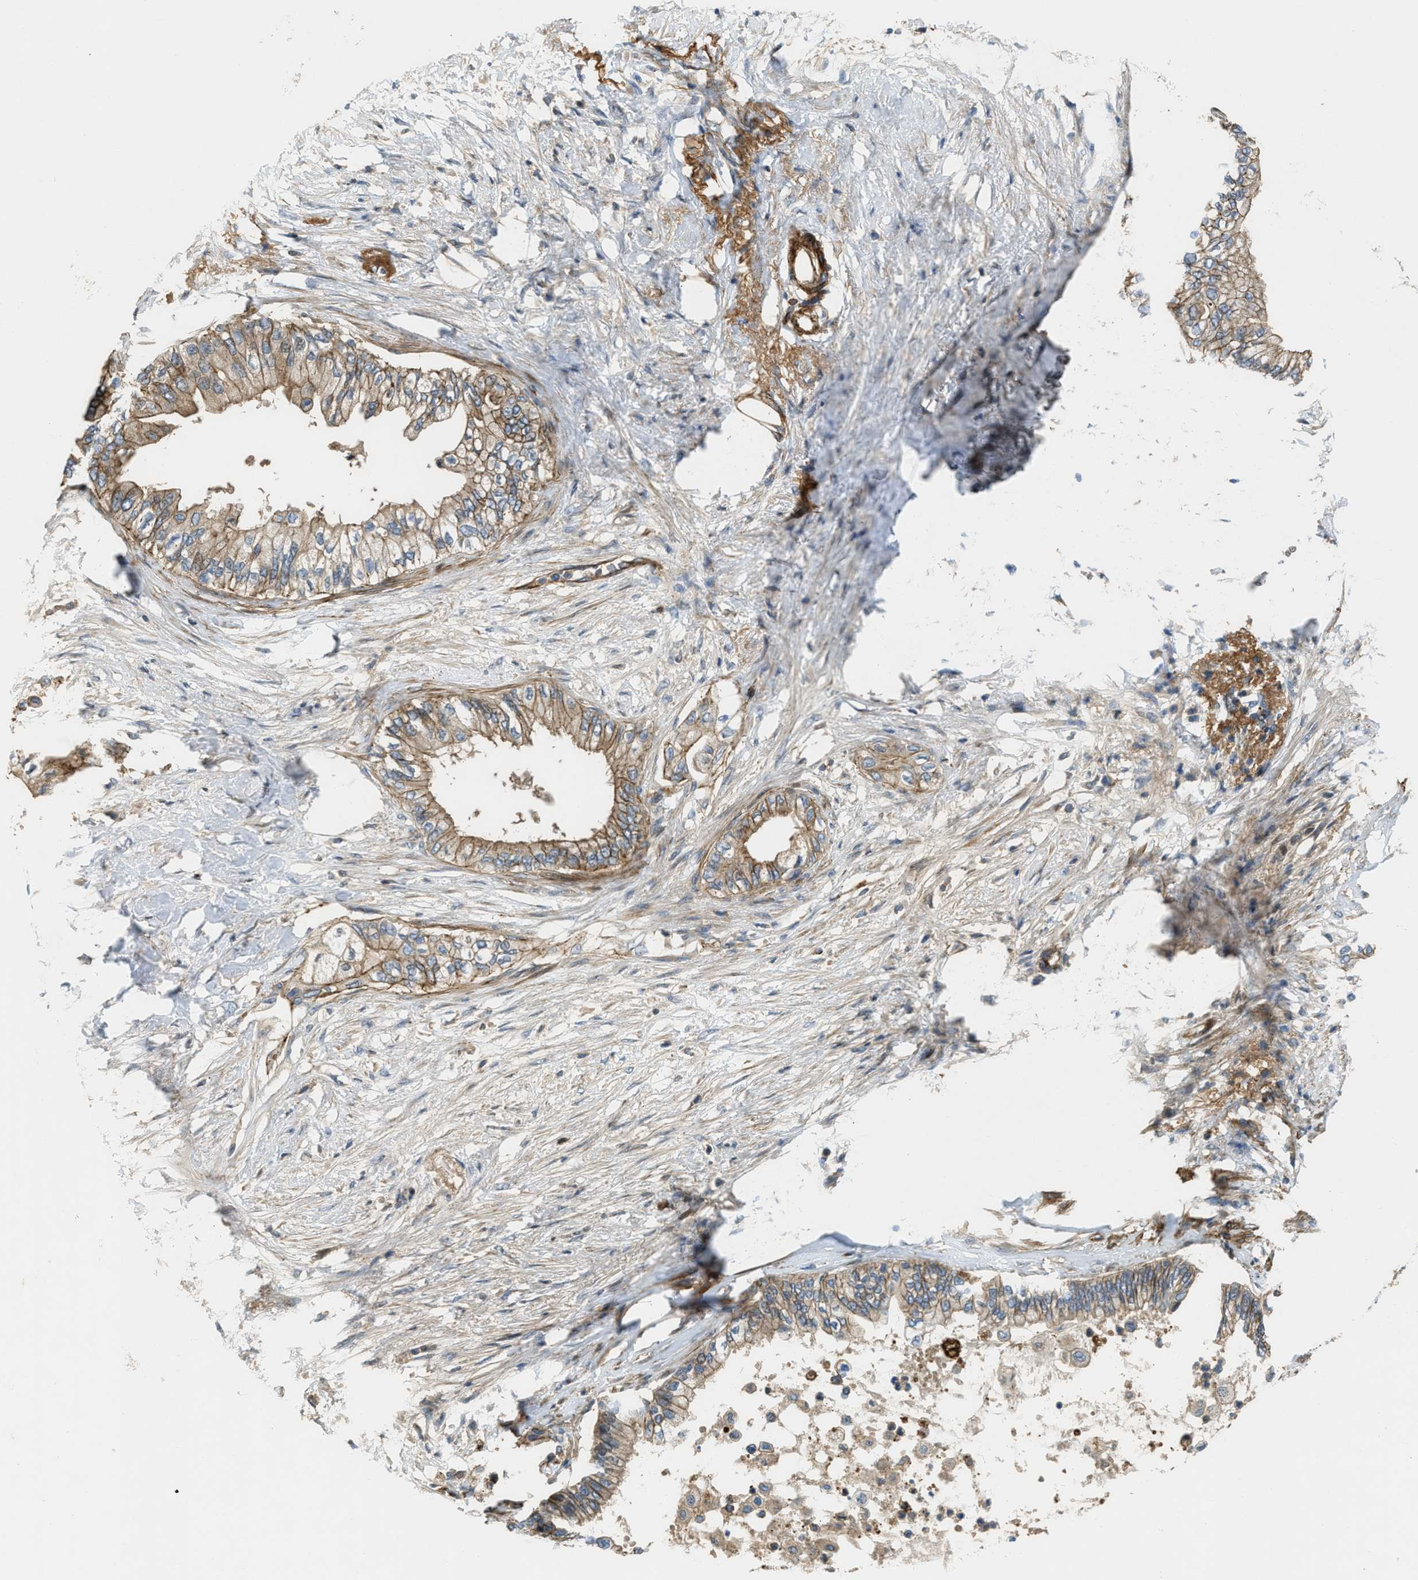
{"staining": {"intensity": "moderate", "quantity": ">75%", "location": "cytoplasmic/membranous"}, "tissue": "pancreatic cancer", "cell_type": "Tumor cells", "image_type": "cancer", "snomed": [{"axis": "morphology", "description": "Normal tissue, NOS"}, {"axis": "morphology", "description": "Adenocarcinoma, NOS"}, {"axis": "topography", "description": "Pancreas"}, {"axis": "topography", "description": "Duodenum"}], "caption": "Immunohistochemical staining of human pancreatic cancer shows moderate cytoplasmic/membranous protein expression in about >75% of tumor cells.", "gene": "NYNRIN", "patient": {"sex": "female", "age": 60}}